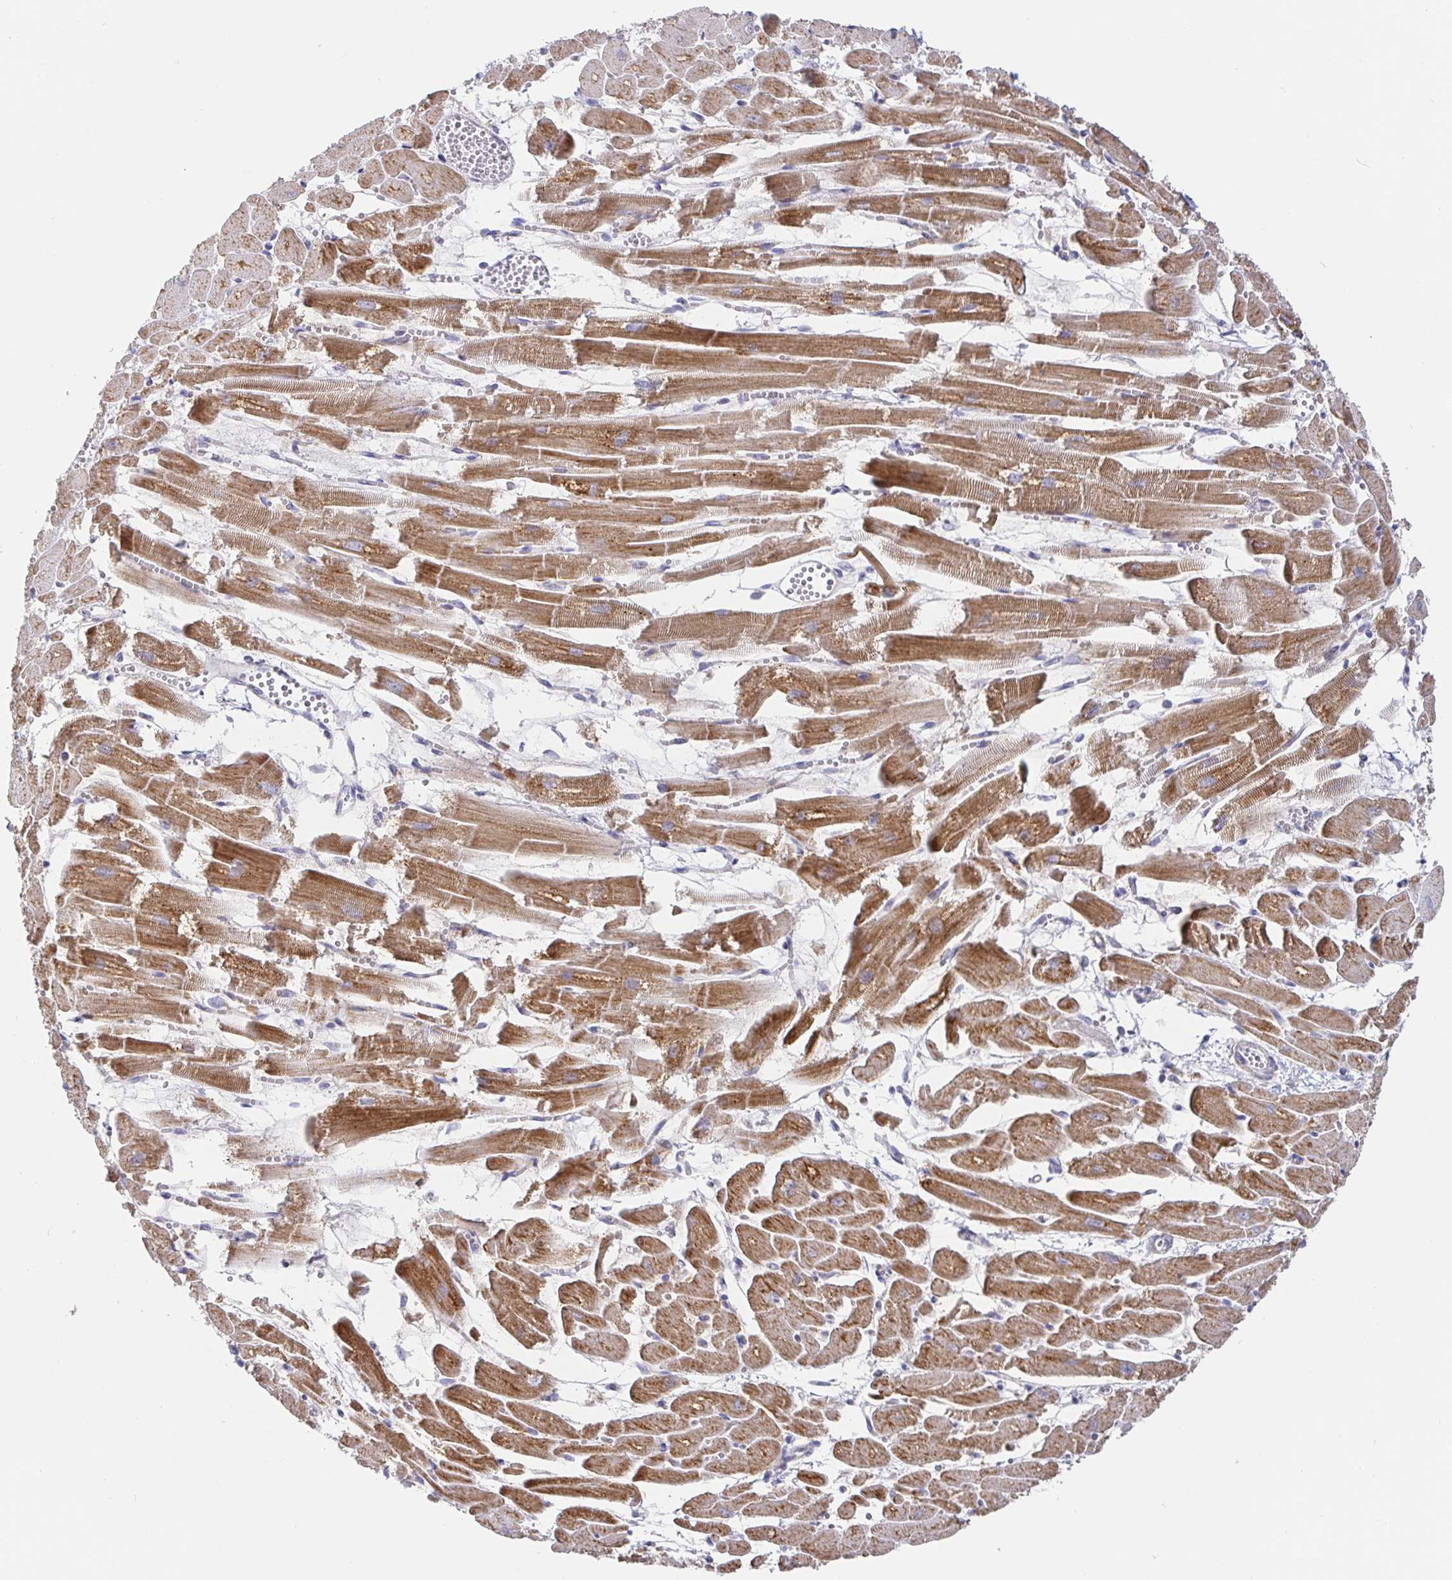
{"staining": {"intensity": "moderate", "quantity": ">75%", "location": "cytoplasmic/membranous"}, "tissue": "heart muscle", "cell_type": "Cardiomyocytes", "image_type": "normal", "snomed": [{"axis": "morphology", "description": "Normal tissue, NOS"}, {"axis": "topography", "description": "Heart"}], "caption": "Heart muscle stained with IHC shows moderate cytoplasmic/membranous expression in approximately >75% of cardiomyocytes.", "gene": "CIT", "patient": {"sex": "female", "age": 52}}